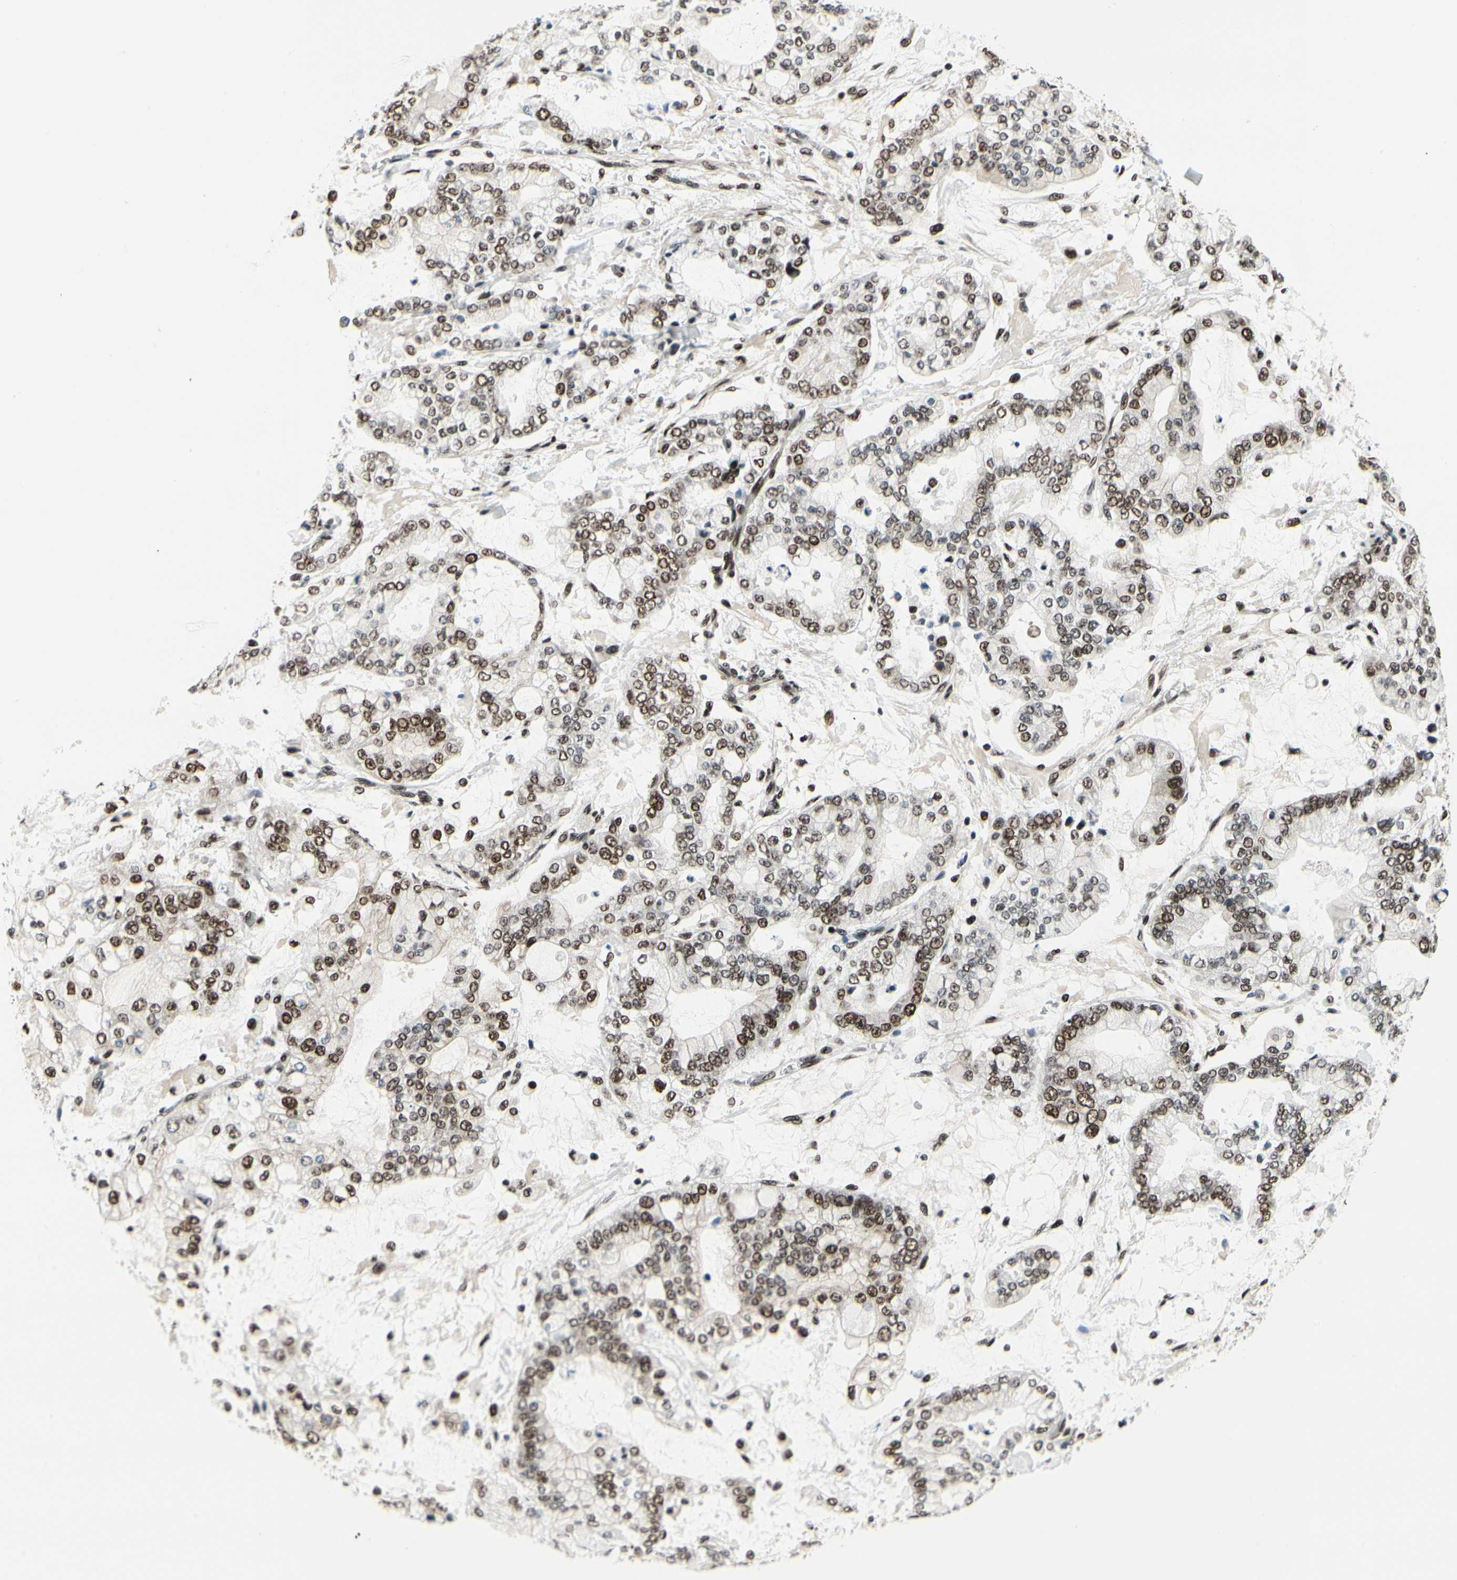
{"staining": {"intensity": "strong", "quantity": ">75%", "location": "nuclear"}, "tissue": "stomach cancer", "cell_type": "Tumor cells", "image_type": "cancer", "snomed": [{"axis": "morphology", "description": "Normal tissue, NOS"}, {"axis": "morphology", "description": "Adenocarcinoma, NOS"}, {"axis": "topography", "description": "Stomach, upper"}, {"axis": "topography", "description": "Stomach"}], "caption": "About >75% of tumor cells in human stomach cancer (adenocarcinoma) exhibit strong nuclear protein positivity as visualized by brown immunohistochemical staining.", "gene": "SRSF11", "patient": {"sex": "male", "age": 76}}